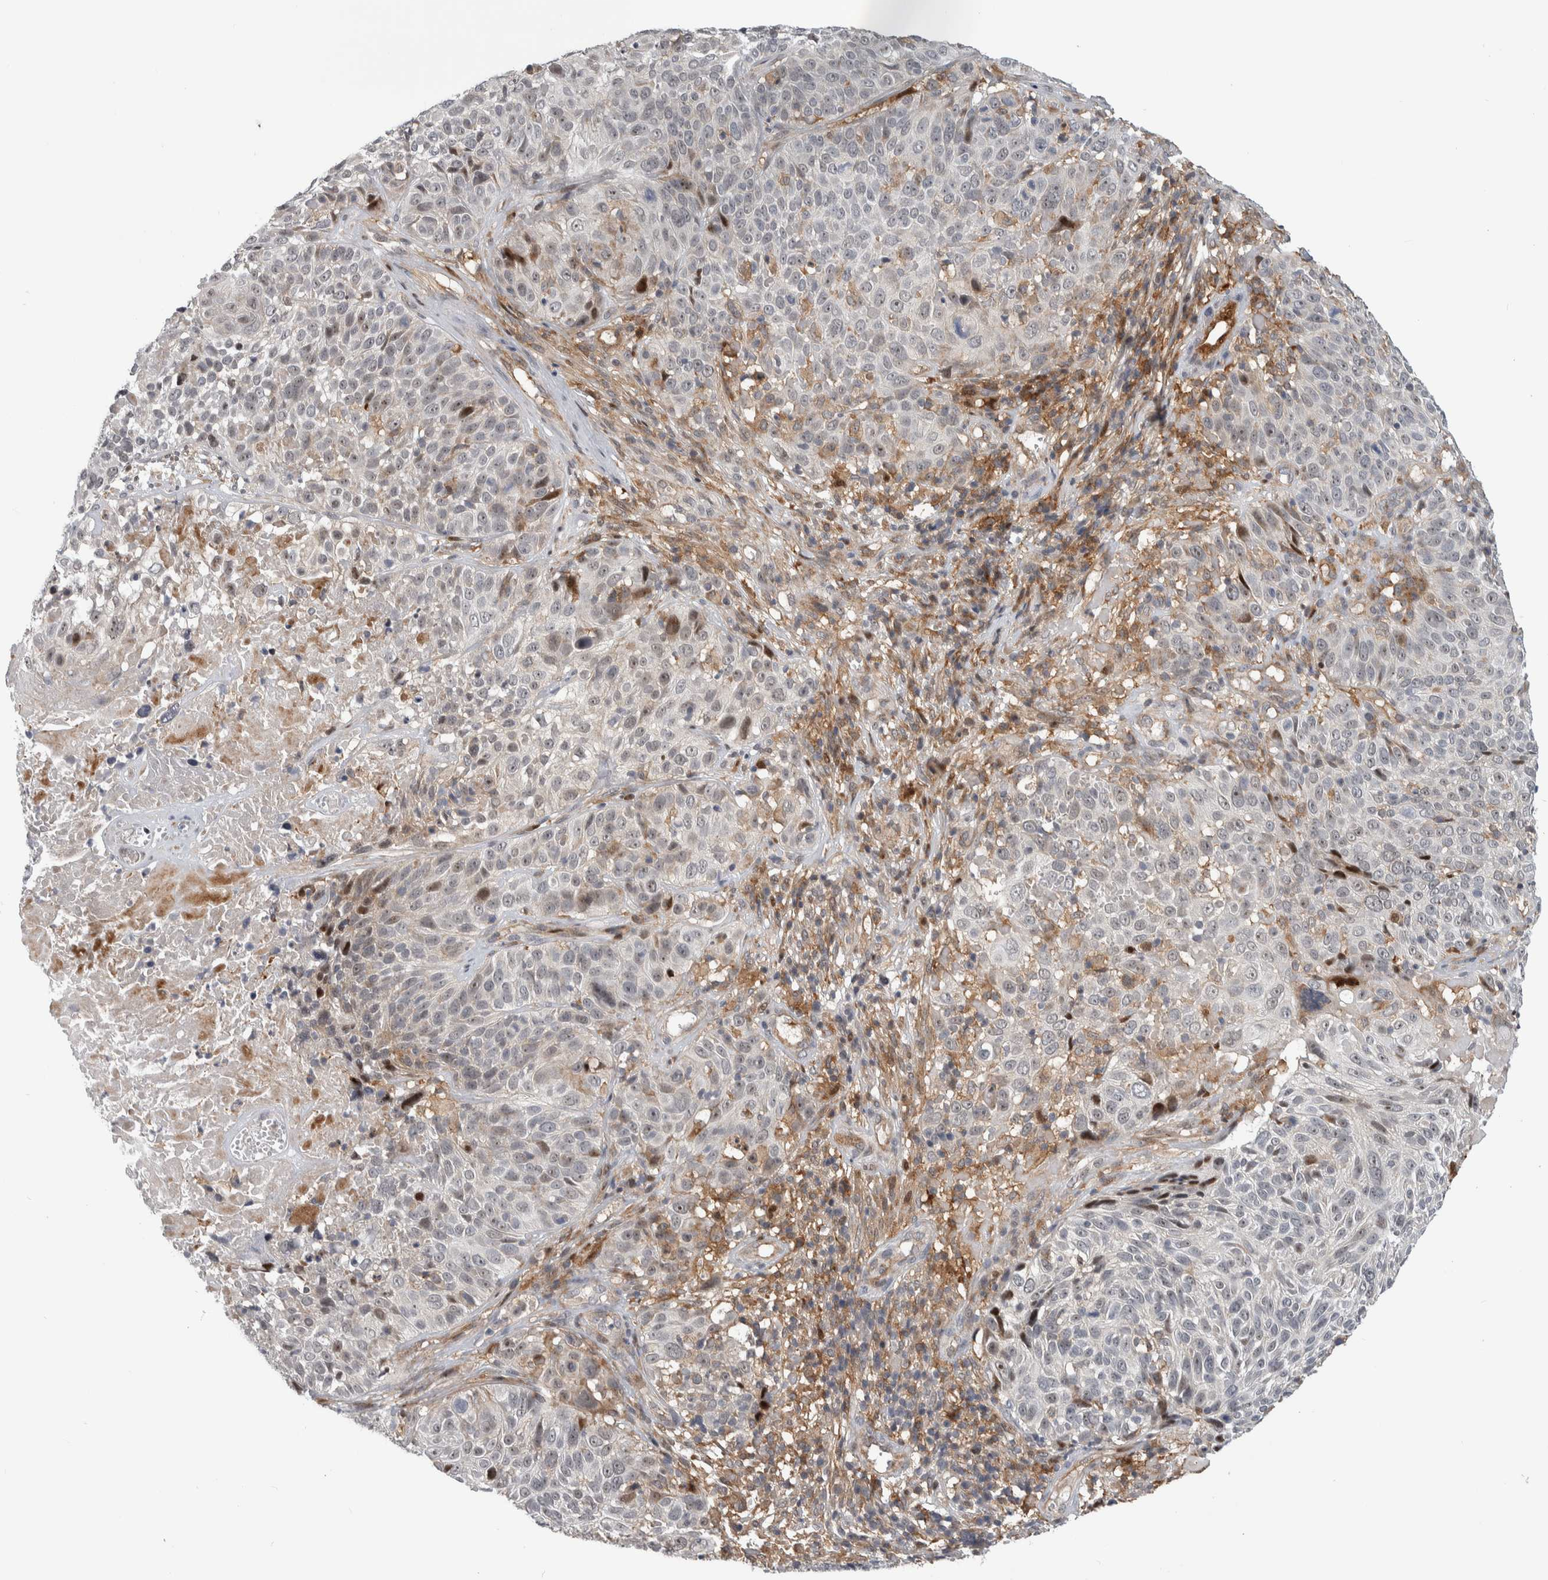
{"staining": {"intensity": "weak", "quantity": "25%-75%", "location": "nuclear"}, "tissue": "cervical cancer", "cell_type": "Tumor cells", "image_type": "cancer", "snomed": [{"axis": "morphology", "description": "Squamous cell carcinoma, NOS"}, {"axis": "topography", "description": "Cervix"}], "caption": "Brown immunohistochemical staining in cervical cancer (squamous cell carcinoma) displays weak nuclear expression in about 25%-75% of tumor cells. The protein of interest is shown in brown color, while the nuclei are stained blue.", "gene": "MSL1", "patient": {"sex": "female", "age": 74}}